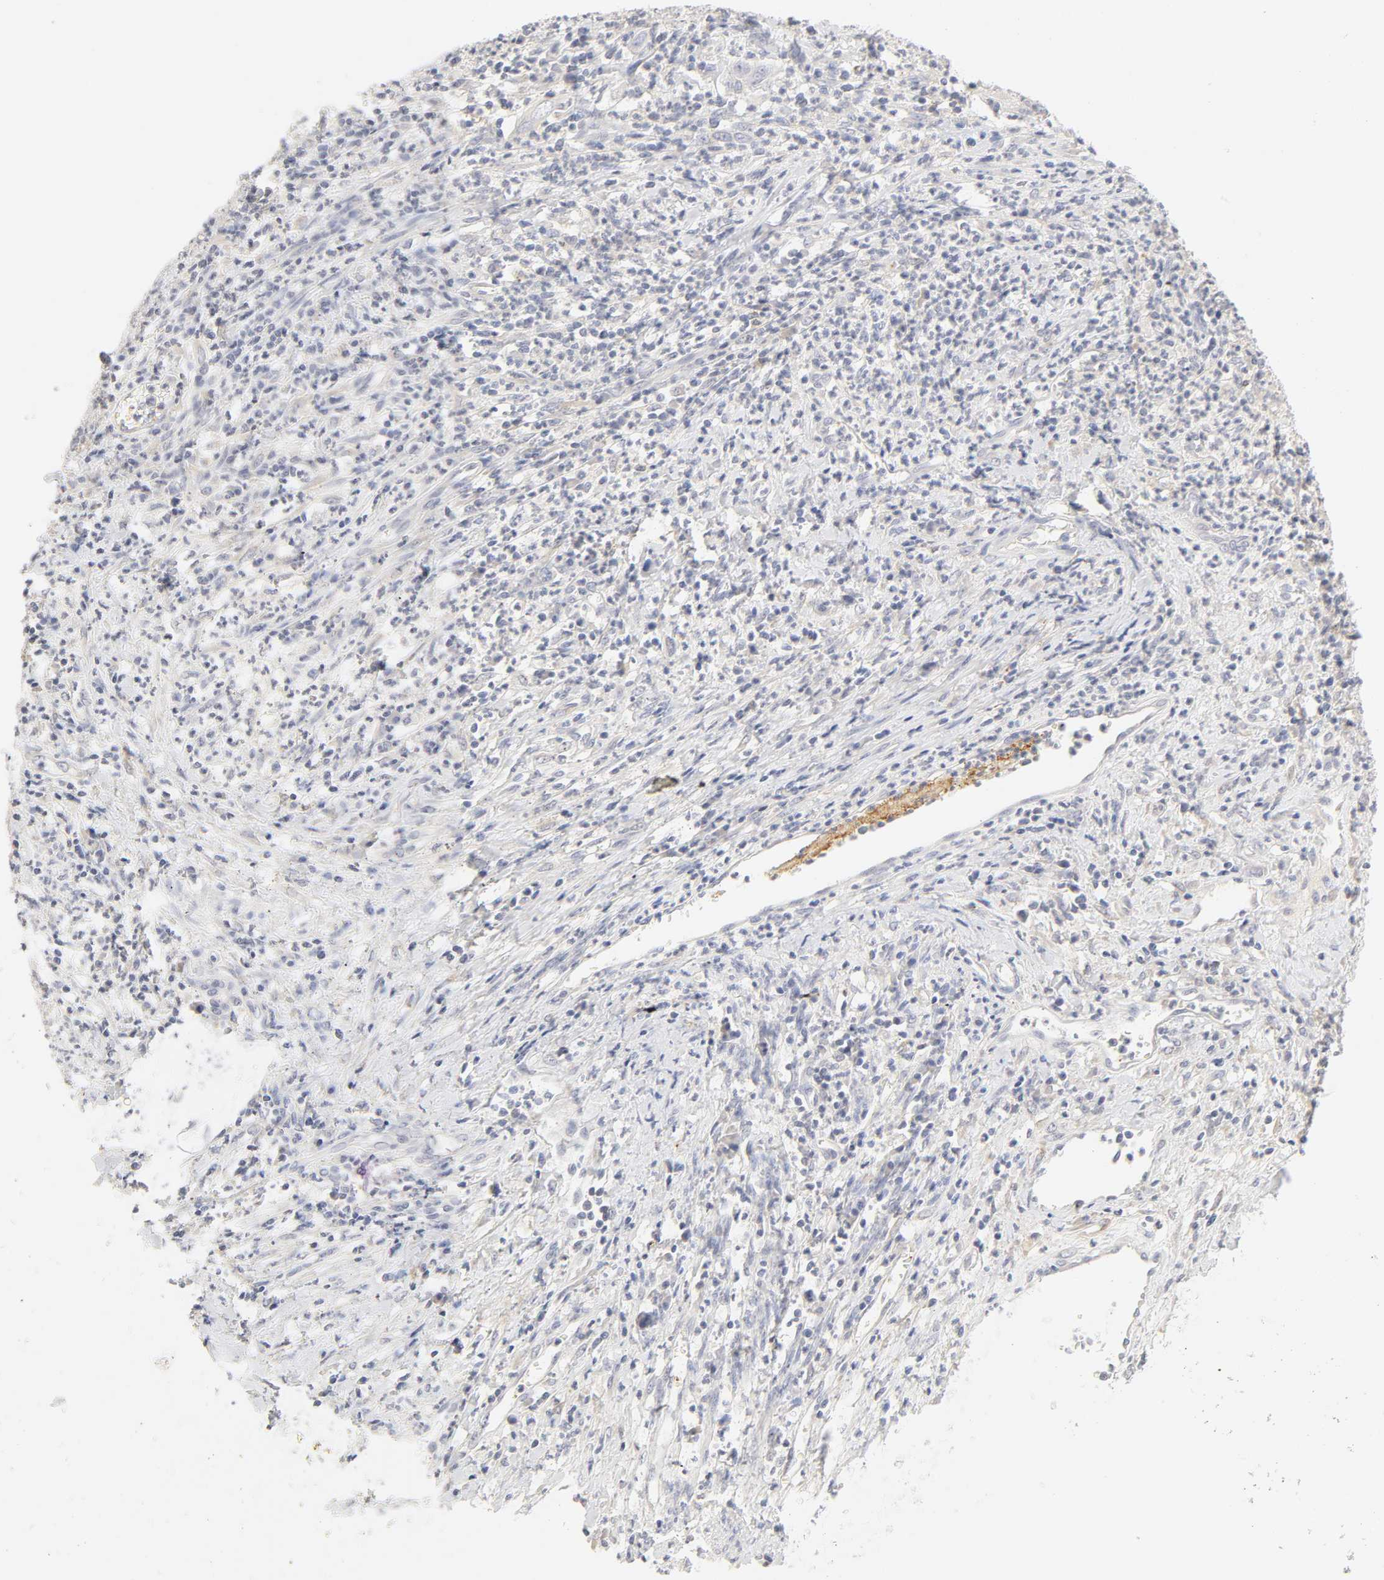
{"staining": {"intensity": "negative", "quantity": "none", "location": "none"}, "tissue": "cervical cancer", "cell_type": "Tumor cells", "image_type": "cancer", "snomed": [{"axis": "morphology", "description": "Squamous cell carcinoma, NOS"}, {"axis": "topography", "description": "Cervix"}], "caption": "DAB immunohistochemical staining of cervical squamous cell carcinoma displays no significant expression in tumor cells.", "gene": "CYP4B1", "patient": {"sex": "female", "age": 32}}